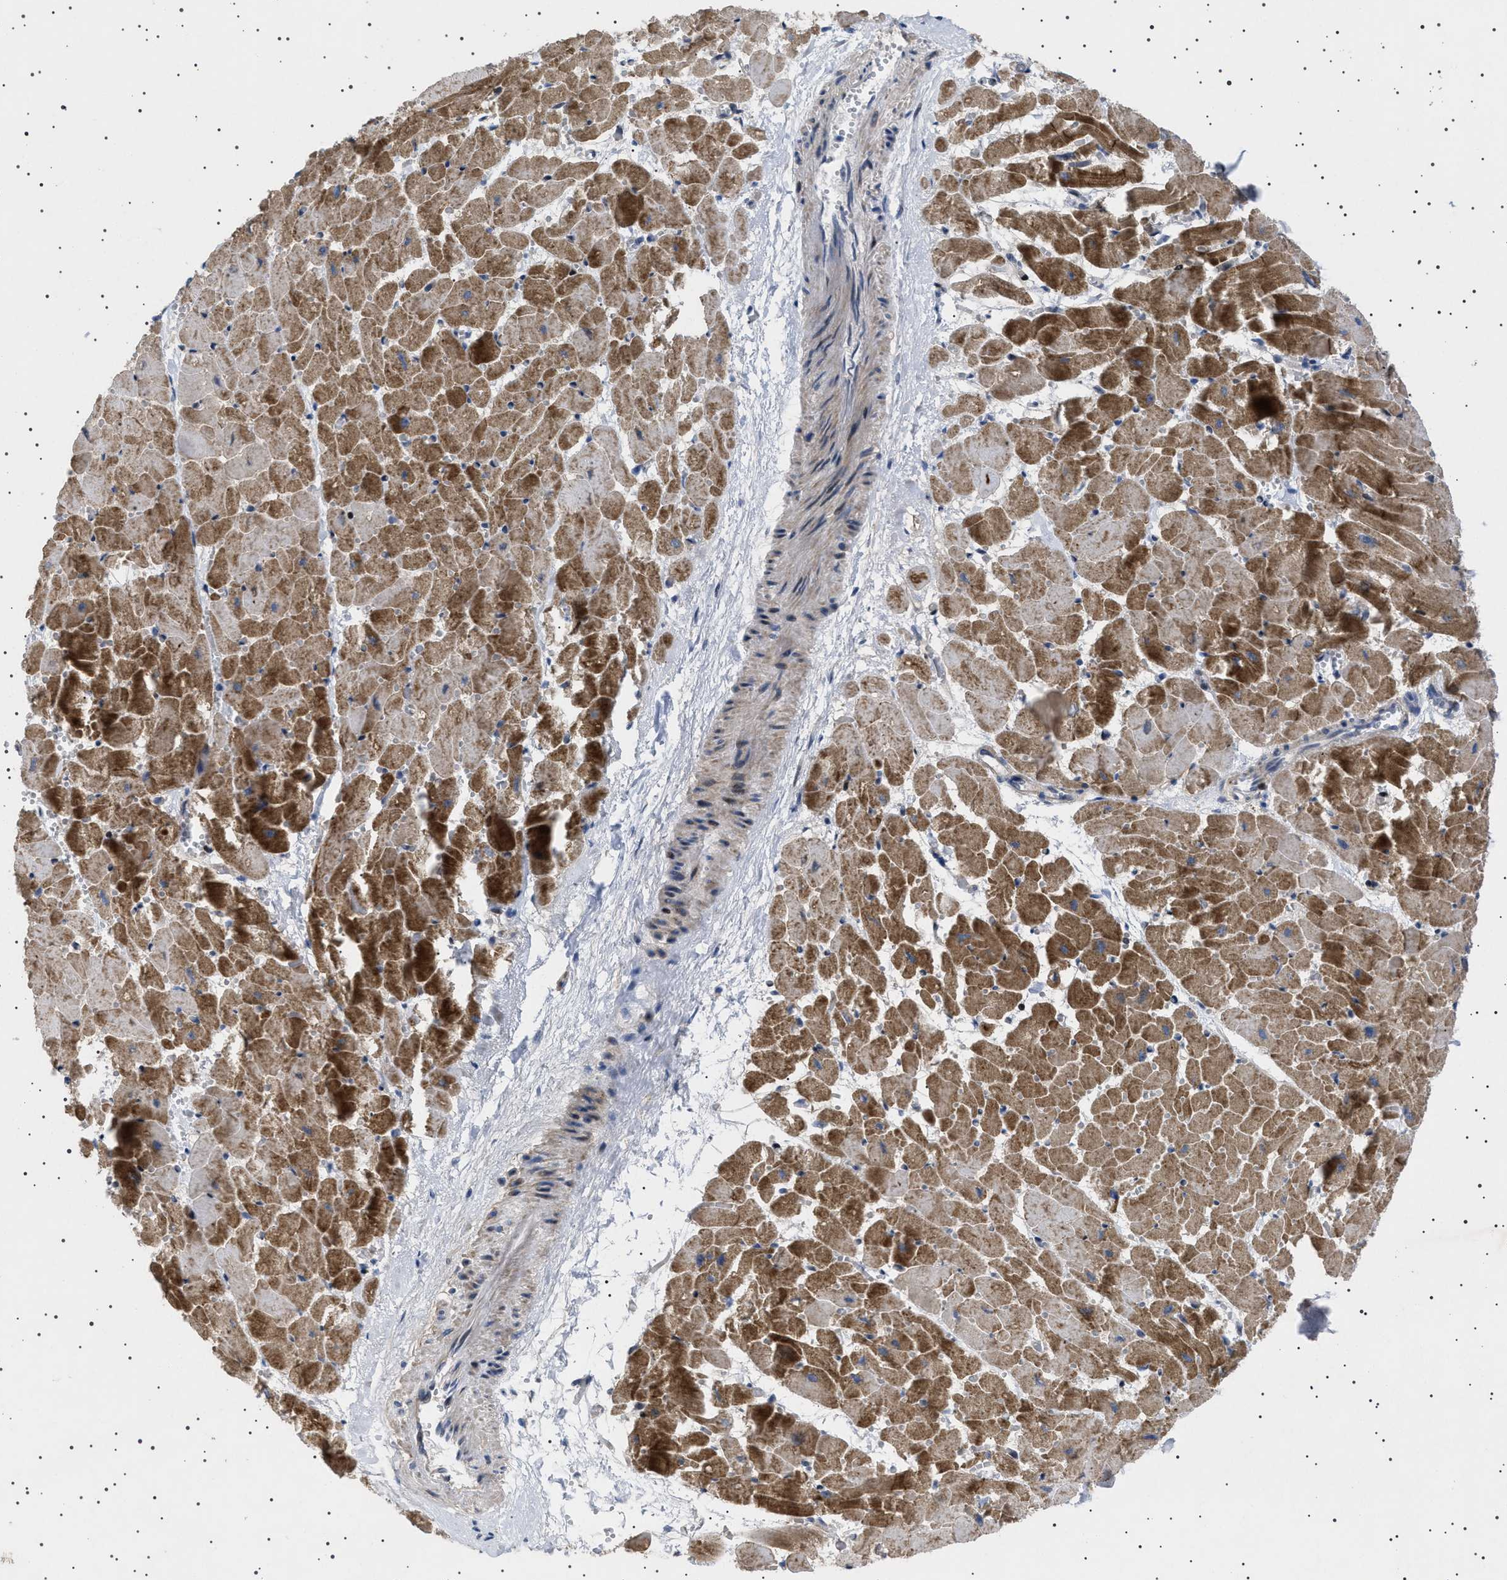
{"staining": {"intensity": "strong", "quantity": ">75%", "location": "cytoplasmic/membranous"}, "tissue": "heart muscle", "cell_type": "Cardiomyocytes", "image_type": "normal", "snomed": [{"axis": "morphology", "description": "Normal tissue, NOS"}, {"axis": "topography", "description": "Heart"}], "caption": "This micrograph demonstrates IHC staining of benign human heart muscle, with high strong cytoplasmic/membranous staining in about >75% of cardiomyocytes.", "gene": "HTR1A", "patient": {"sex": "female", "age": 19}}